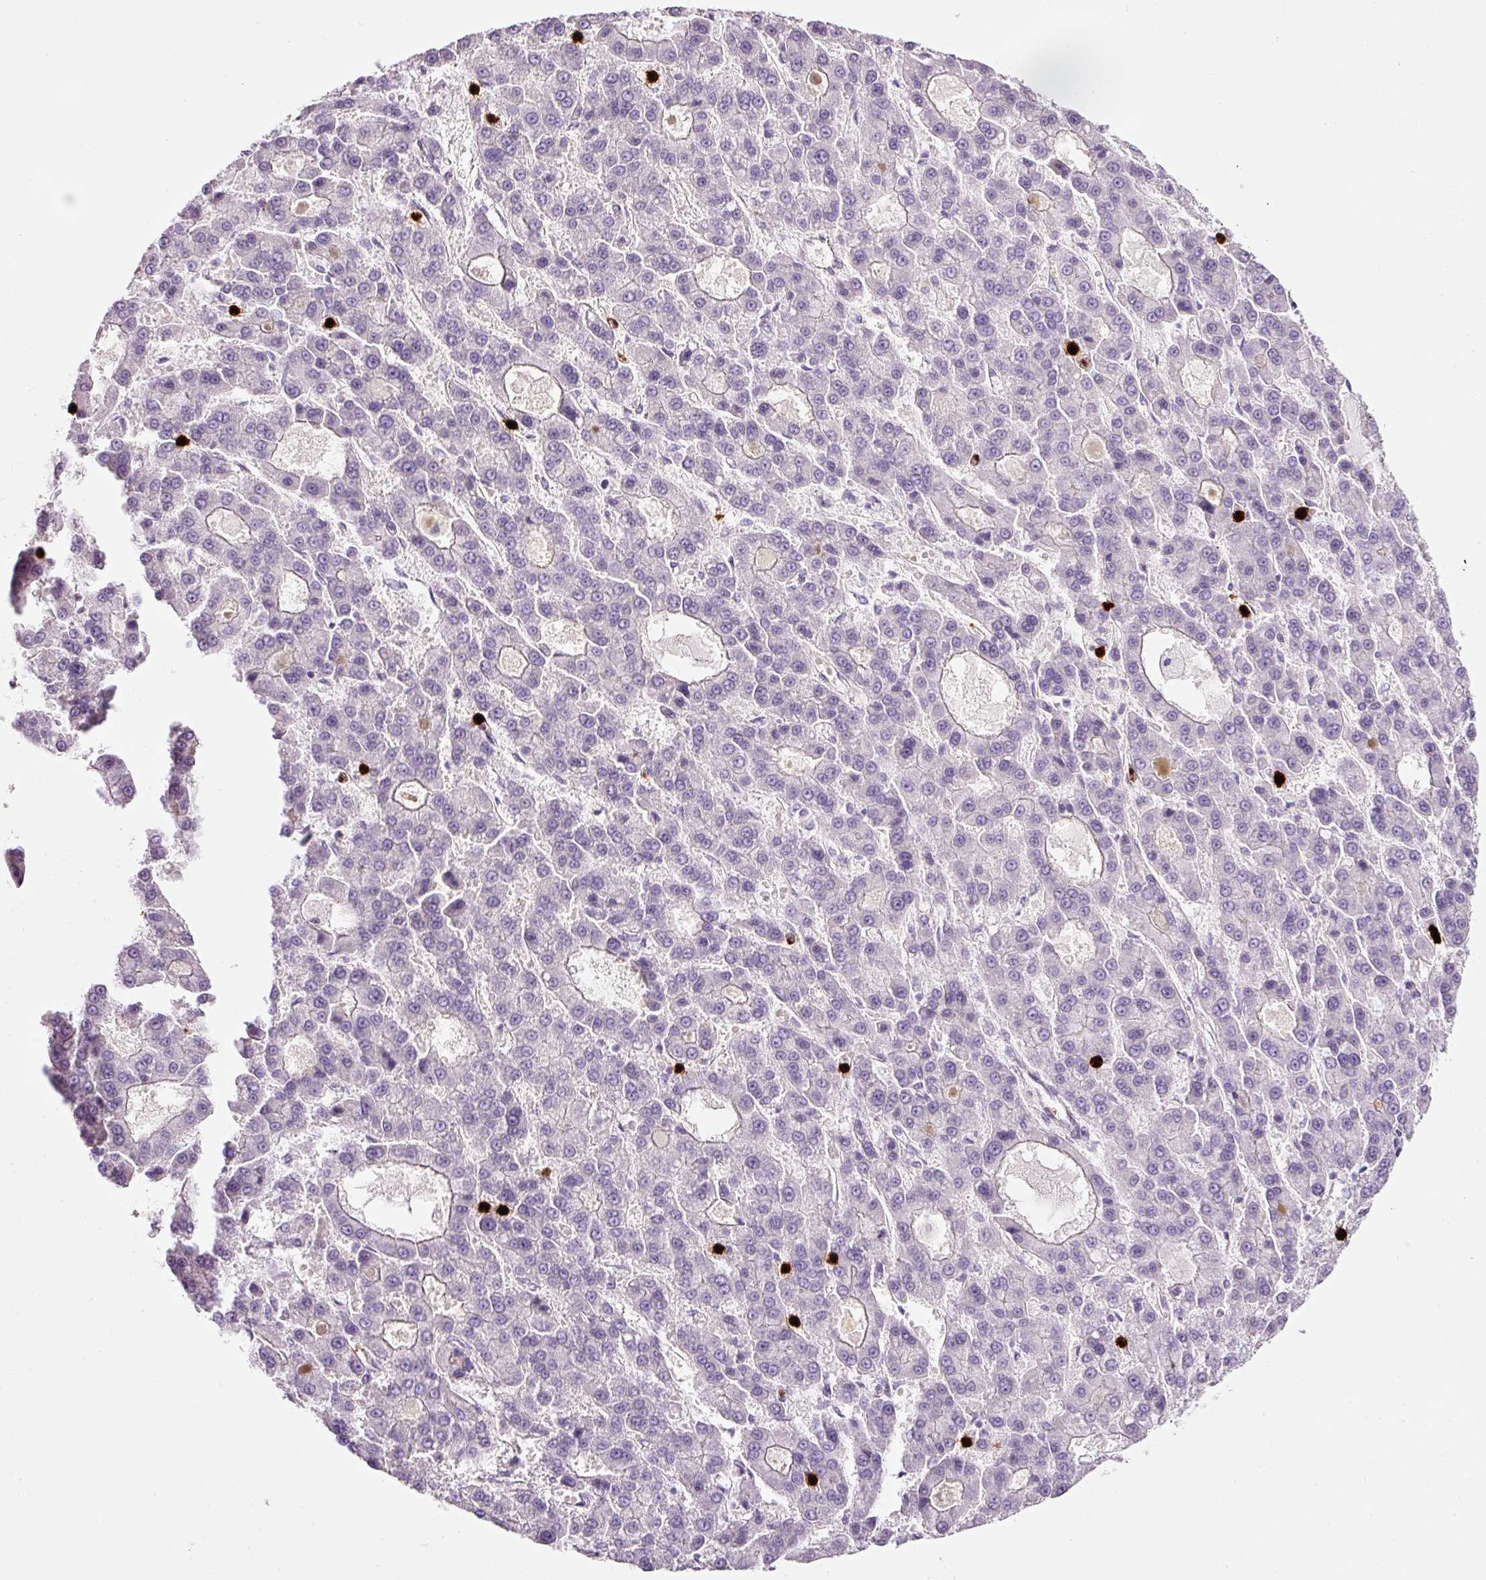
{"staining": {"intensity": "negative", "quantity": "none", "location": "none"}, "tissue": "liver cancer", "cell_type": "Tumor cells", "image_type": "cancer", "snomed": [{"axis": "morphology", "description": "Carcinoma, Hepatocellular, NOS"}, {"axis": "topography", "description": "Liver"}], "caption": "IHC of liver cancer demonstrates no expression in tumor cells. Brightfield microscopy of IHC stained with DAB (brown) and hematoxylin (blue), captured at high magnification.", "gene": "MAP3K3", "patient": {"sex": "male", "age": 70}}